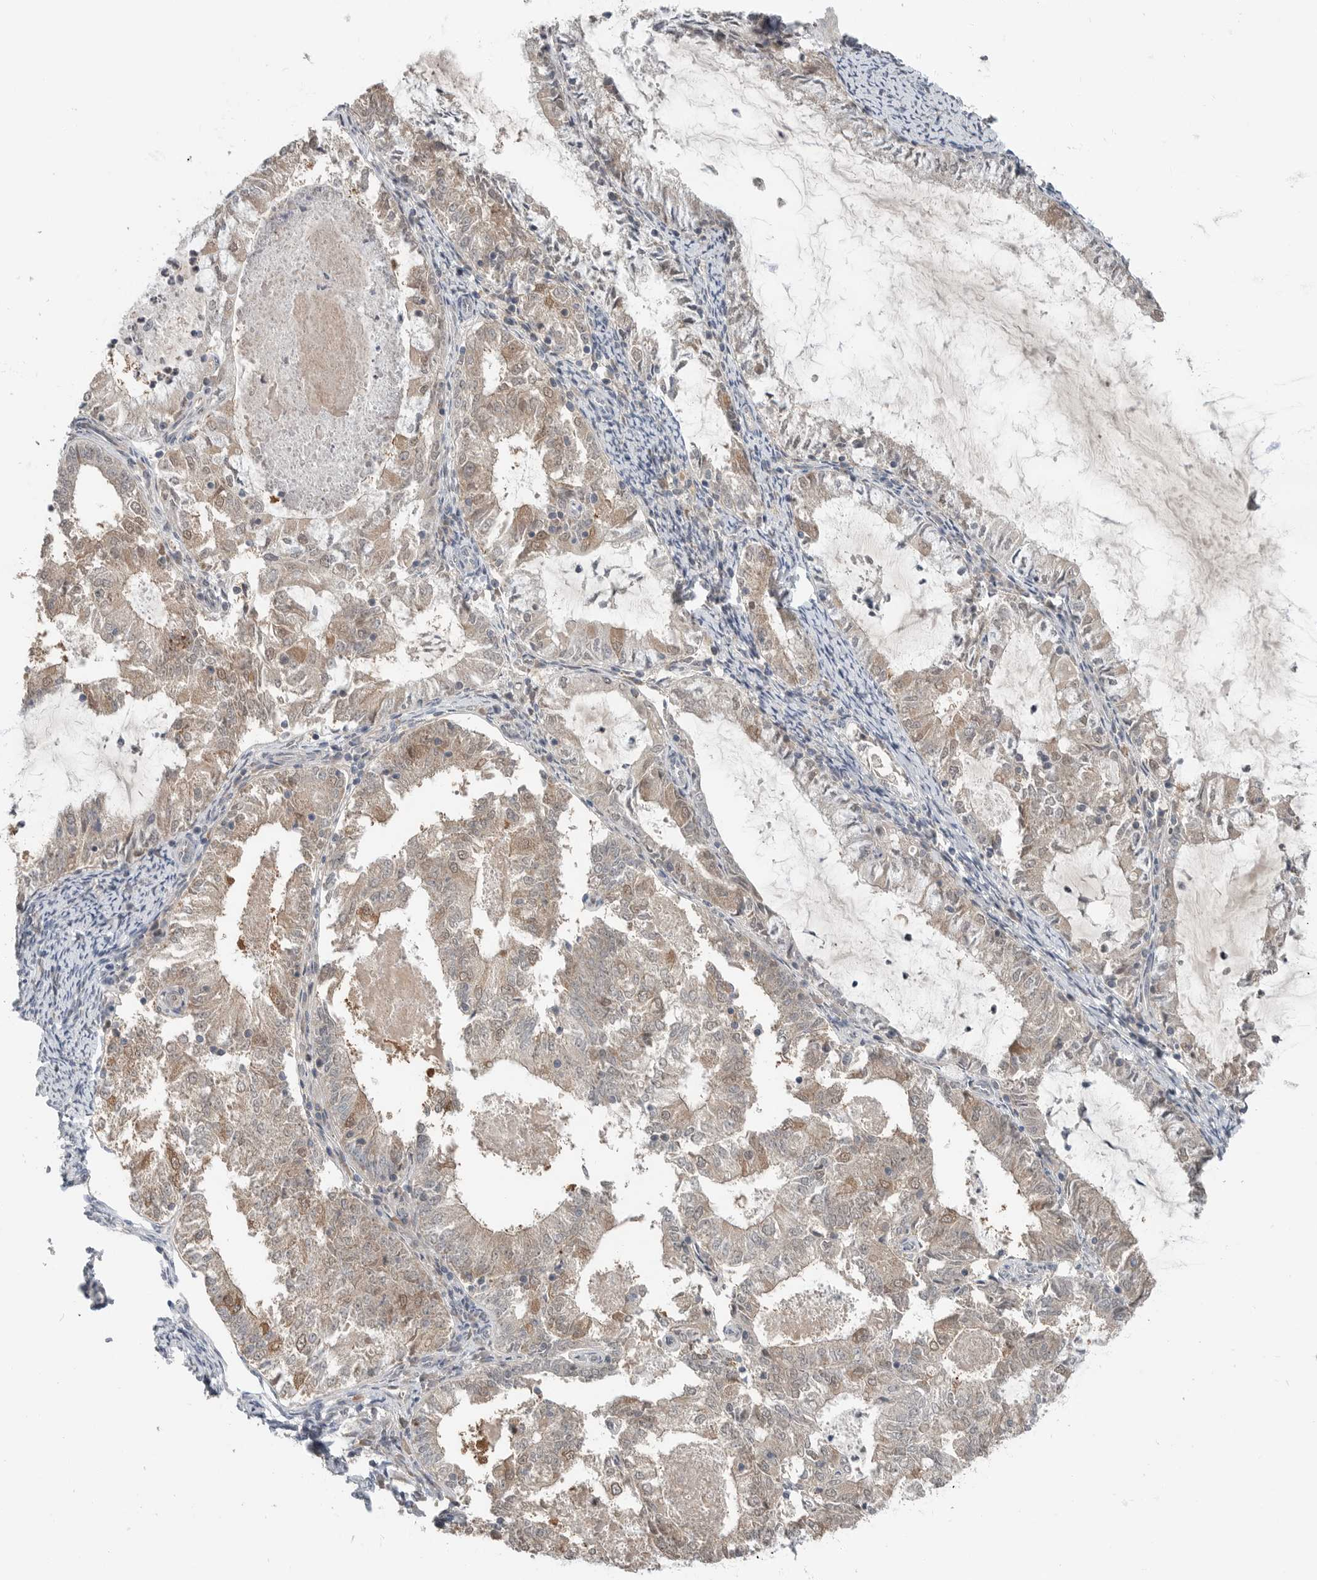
{"staining": {"intensity": "weak", "quantity": "25%-75%", "location": "cytoplasmic/membranous,nuclear"}, "tissue": "endometrial cancer", "cell_type": "Tumor cells", "image_type": "cancer", "snomed": [{"axis": "morphology", "description": "Adenocarcinoma, NOS"}, {"axis": "topography", "description": "Endometrium"}], "caption": "Endometrial adenocarcinoma stained with a brown dye shows weak cytoplasmic/membranous and nuclear positive expression in about 25%-75% of tumor cells.", "gene": "MFAP3L", "patient": {"sex": "female", "age": 57}}